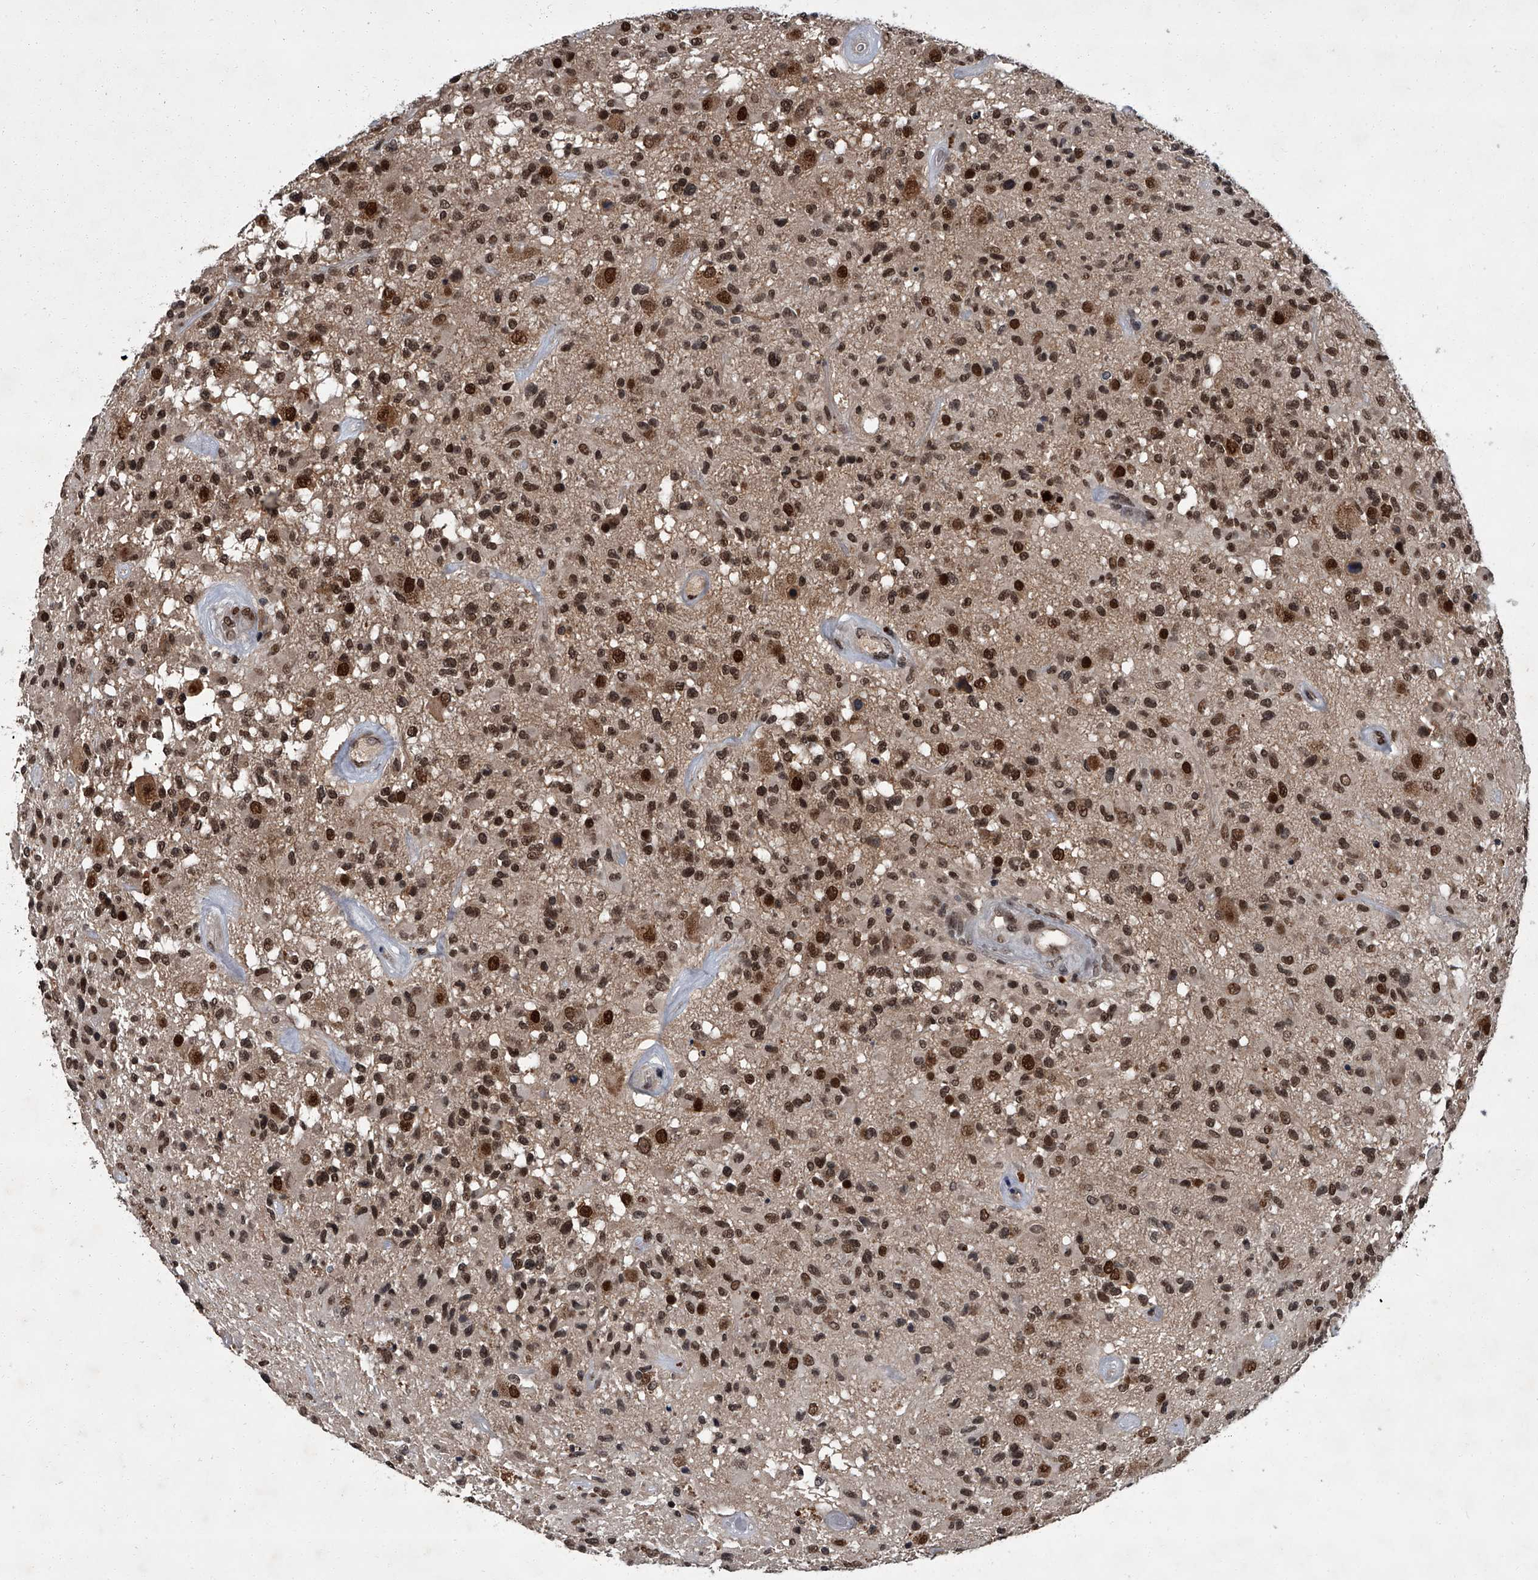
{"staining": {"intensity": "strong", "quantity": ">75%", "location": "nuclear"}, "tissue": "glioma", "cell_type": "Tumor cells", "image_type": "cancer", "snomed": [{"axis": "morphology", "description": "Glioma, malignant, High grade"}, {"axis": "morphology", "description": "Glioblastoma, NOS"}, {"axis": "topography", "description": "Brain"}], "caption": "Approximately >75% of tumor cells in human high-grade glioma (malignant) show strong nuclear protein staining as visualized by brown immunohistochemical staining.", "gene": "ZNF518B", "patient": {"sex": "male", "age": 60}}